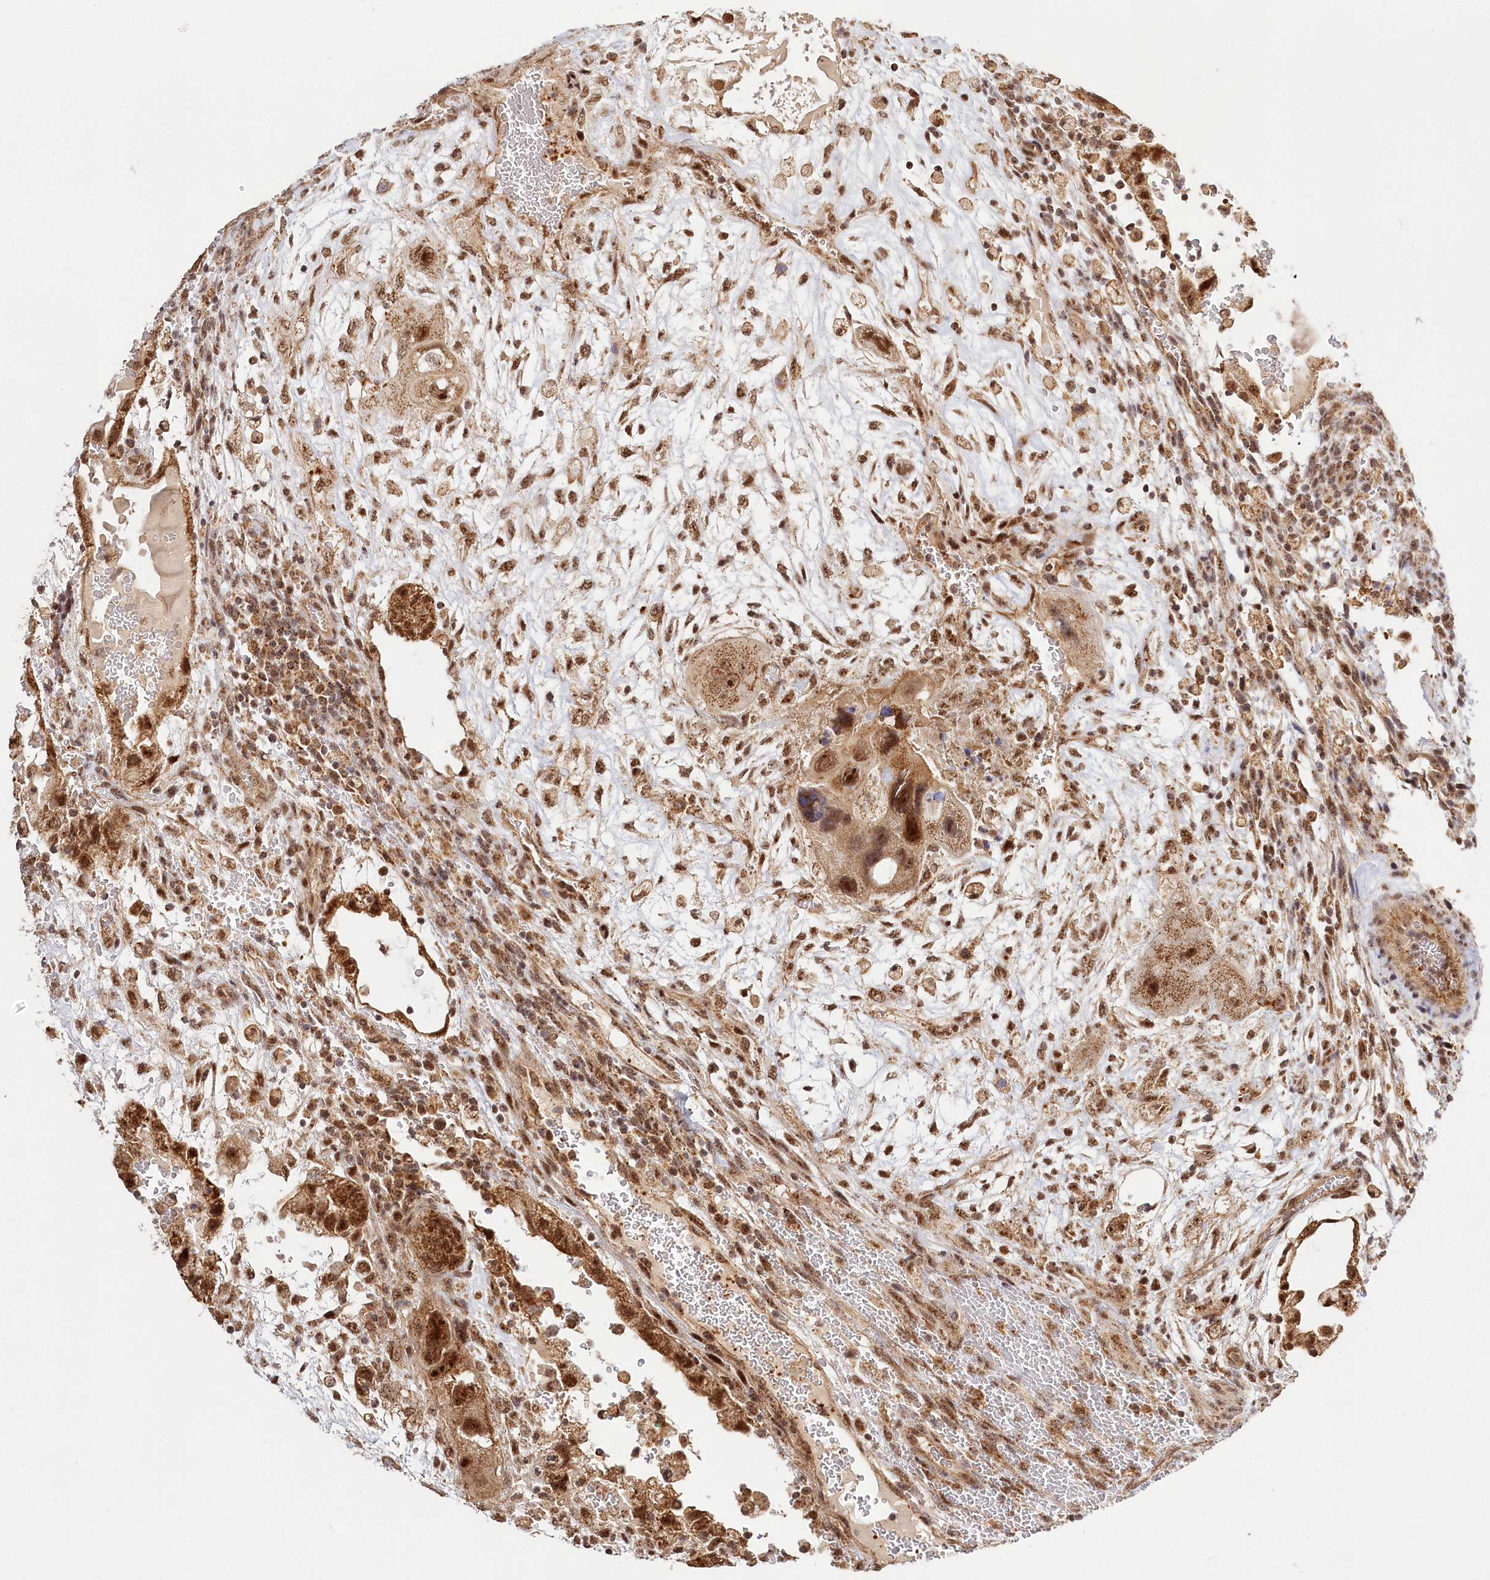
{"staining": {"intensity": "moderate", "quantity": ">75%", "location": "cytoplasmic/membranous,nuclear"}, "tissue": "testis cancer", "cell_type": "Tumor cells", "image_type": "cancer", "snomed": [{"axis": "morphology", "description": "Carcinoma, Embryonal, NOS"}, {"axis": "topography", "description": "Testis"}], "caption": "Immunohistochemistry of testis embryonal carcinoma reveals medium levels of moderate cytoplasmic/membranous and nuclear positivity in about >75% of tumor cells. The staining was performed using DAB, with brown indicating positive protein expression. Nuclei are stained blue with hematoxylin.", "gene": "RTN4IP1", "patient": {"sex": "male", "age": 36}}